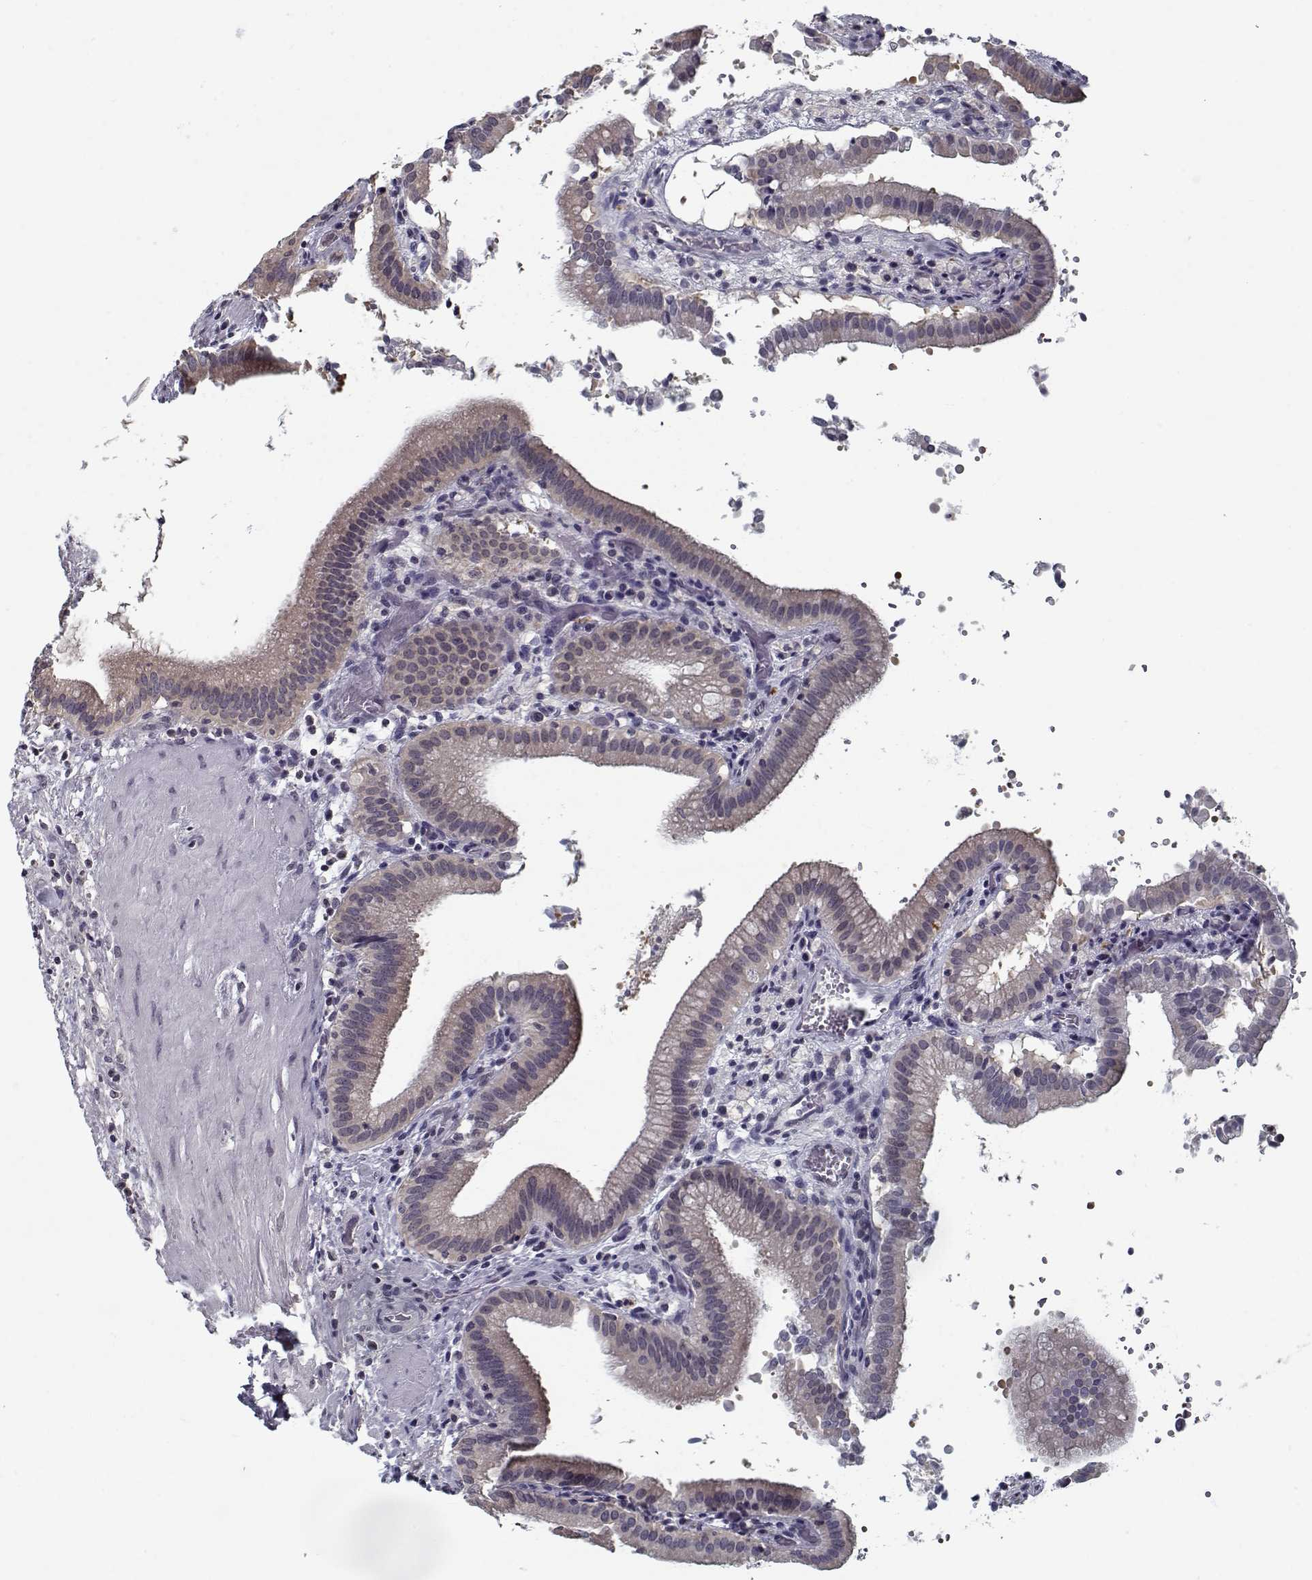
{"staining": {"intensity": "weak", "quantity": ">75%", "location": "cytoplasmic/membranous"}, "tissue": "gallbladder", "cell_type": "Glandular cells", "image_type": "normal", "snomed": [{"axis": "morphology", "description": "Normal tissue, NOS"}, {"axis": "topography", "description": "Gallbladder"}], "caption": "Protein expression analysis of normal gallbladder shows weak cytoplasmic/membranous positivity in about >75% of glandular cells.", "gene": "TESPA1", "patient": {"sex": "male", "age": 42}}